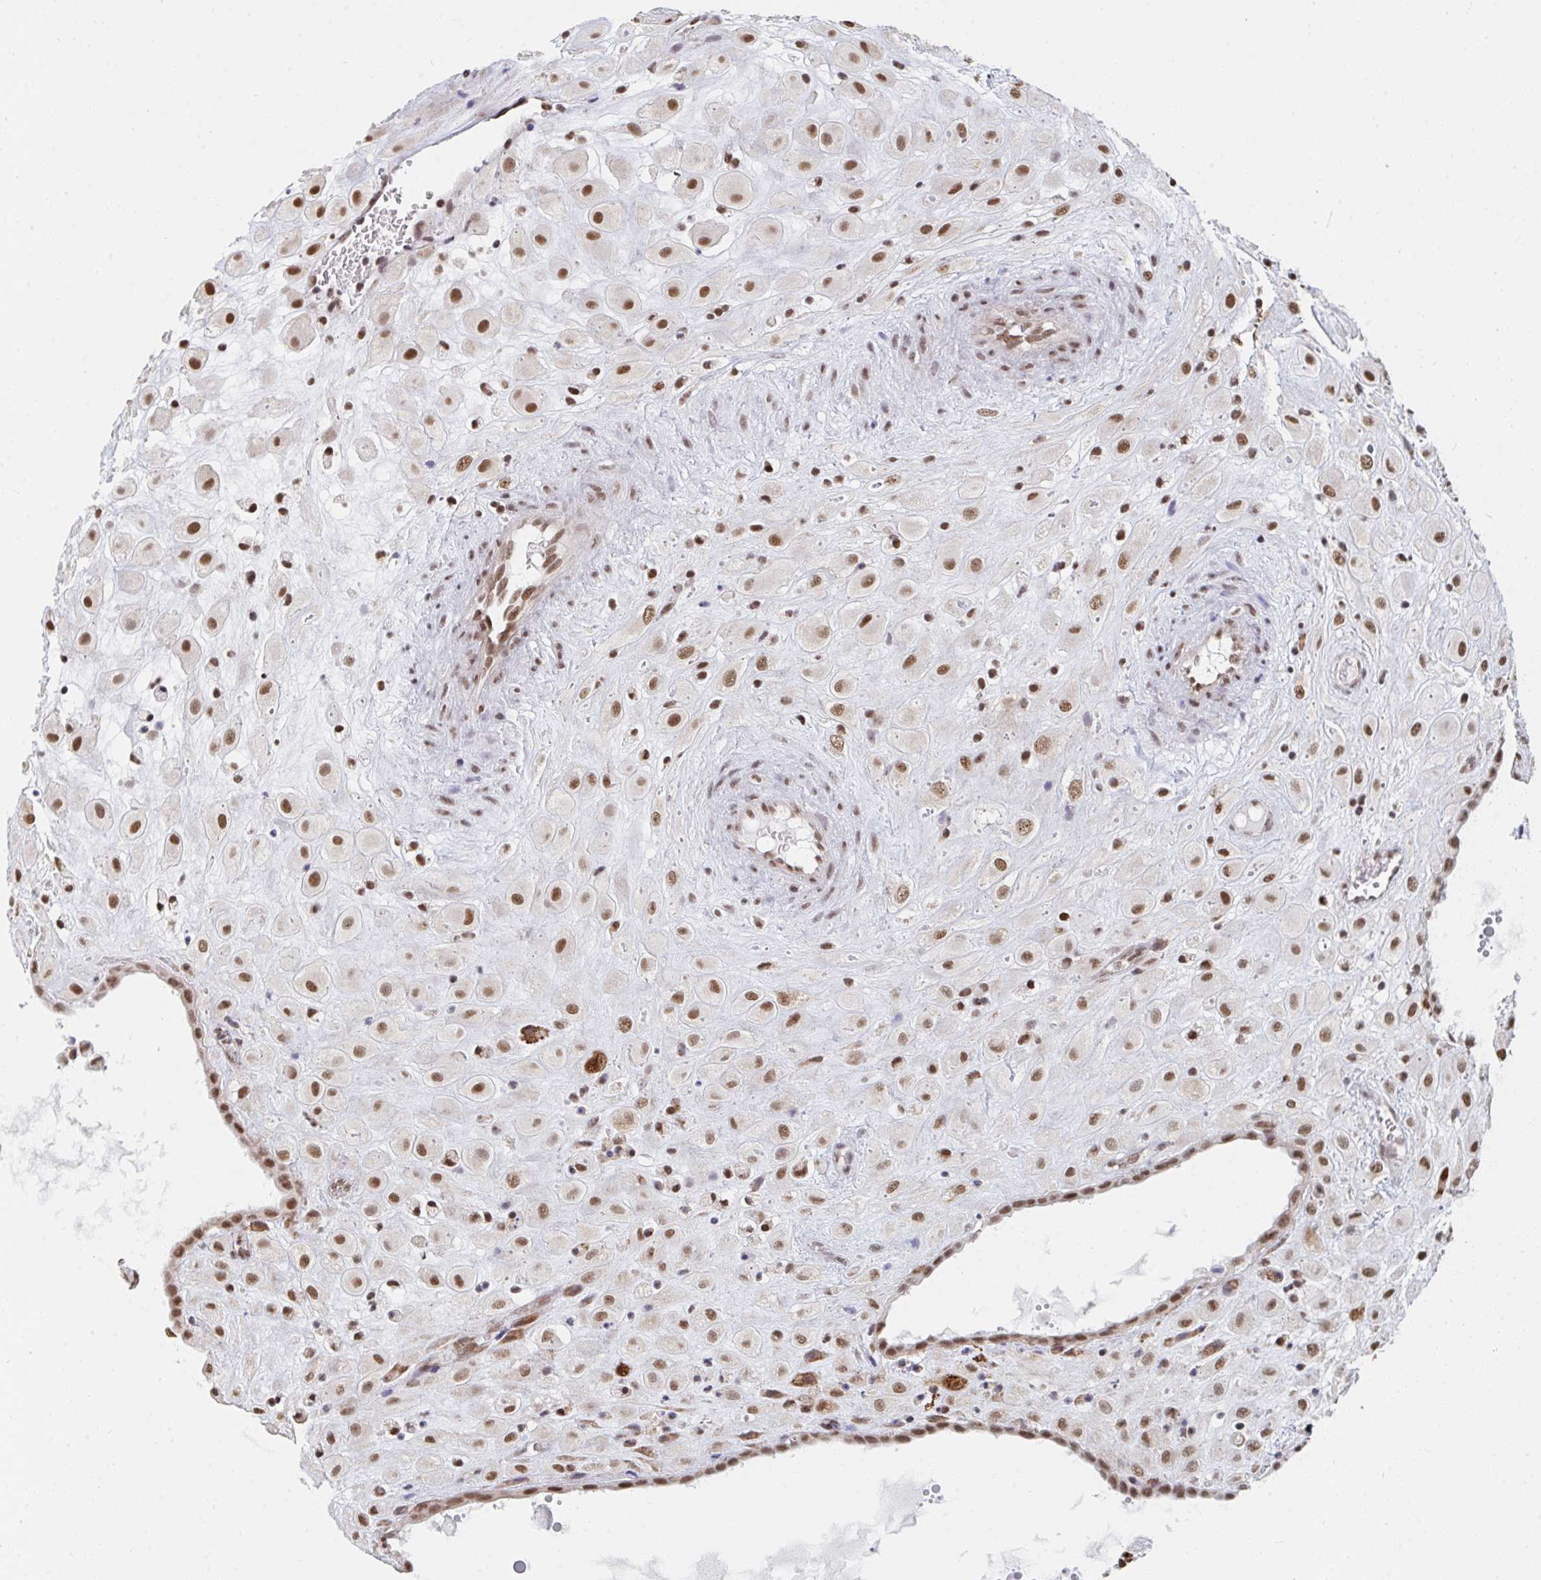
{"staining": {"intensity": "moderate", "quantity": ">75%", "location": "nuclear"}, "tissue": "placenta", "cell_type": "Decidual cells", "image_type": "normal", "snomed": [{"axis": "morphology", "description": "Normal tissue, NOS"}, {"axis": "topography", "description": "Placenta"}], "caption": "This is an image of immunohistochemistry (IHC) staining of benign placenta, which shows moderate expression in the nuclear of decidual cells.", "gene": "MBNL1", "patient": {"sex": "female", "age": 24}}